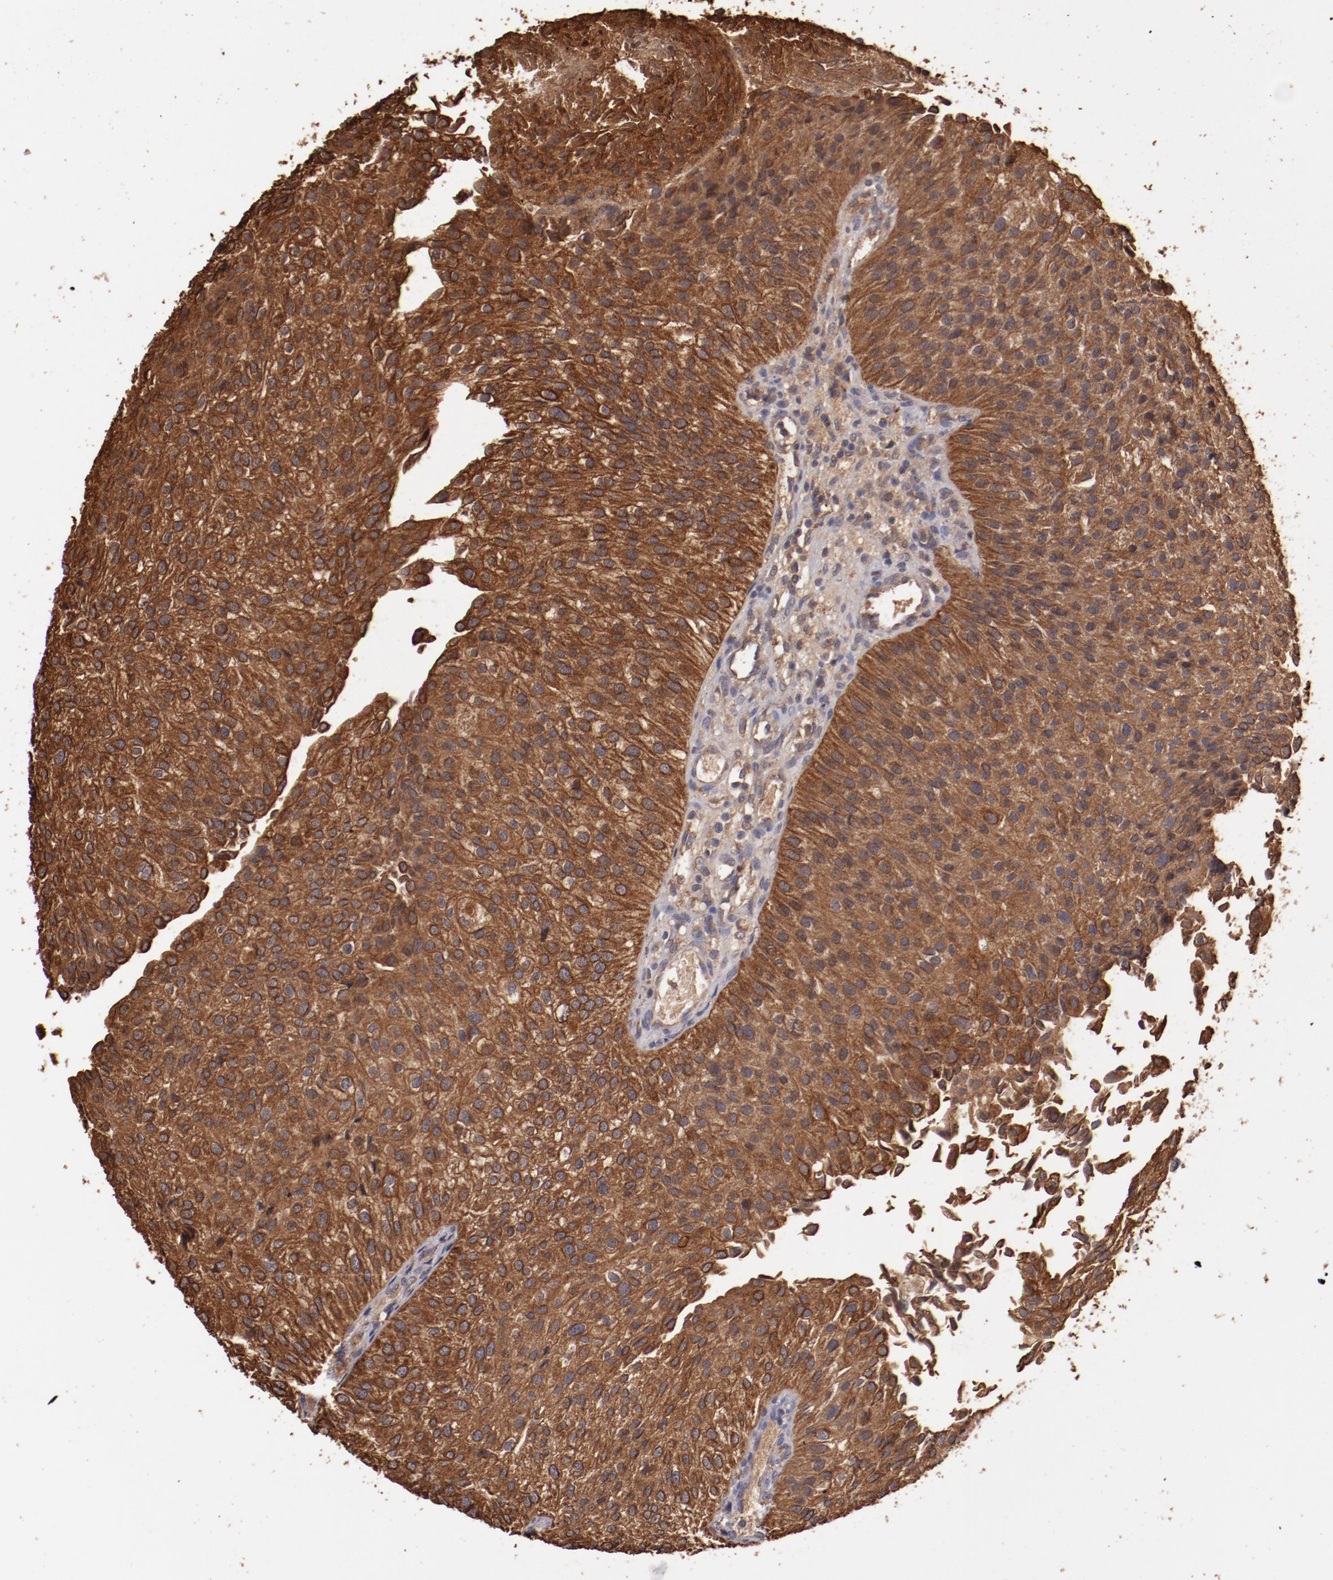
{"staining": {"intensity": "moderate", "quantity": ">75%", "location": "cytoplasmic/membranous"}, "tissue": "urothelial cancer", "cell_type": "Tumor cells", "image_type": "cancer", "snomed": [{"axis": "morphology", "description": "Urothelial carcinoma, Low grade"}, {"axis": "topography", "description": "Urinary bladder"}], "caption": "The immunohistochemical stain labels moderate cytoplasmic/membranous expression in tumor cells of low-grade urothelial carcinoma tissue.", "gene": "SRRD", "patient": {"sex": "female", "age": 89}}